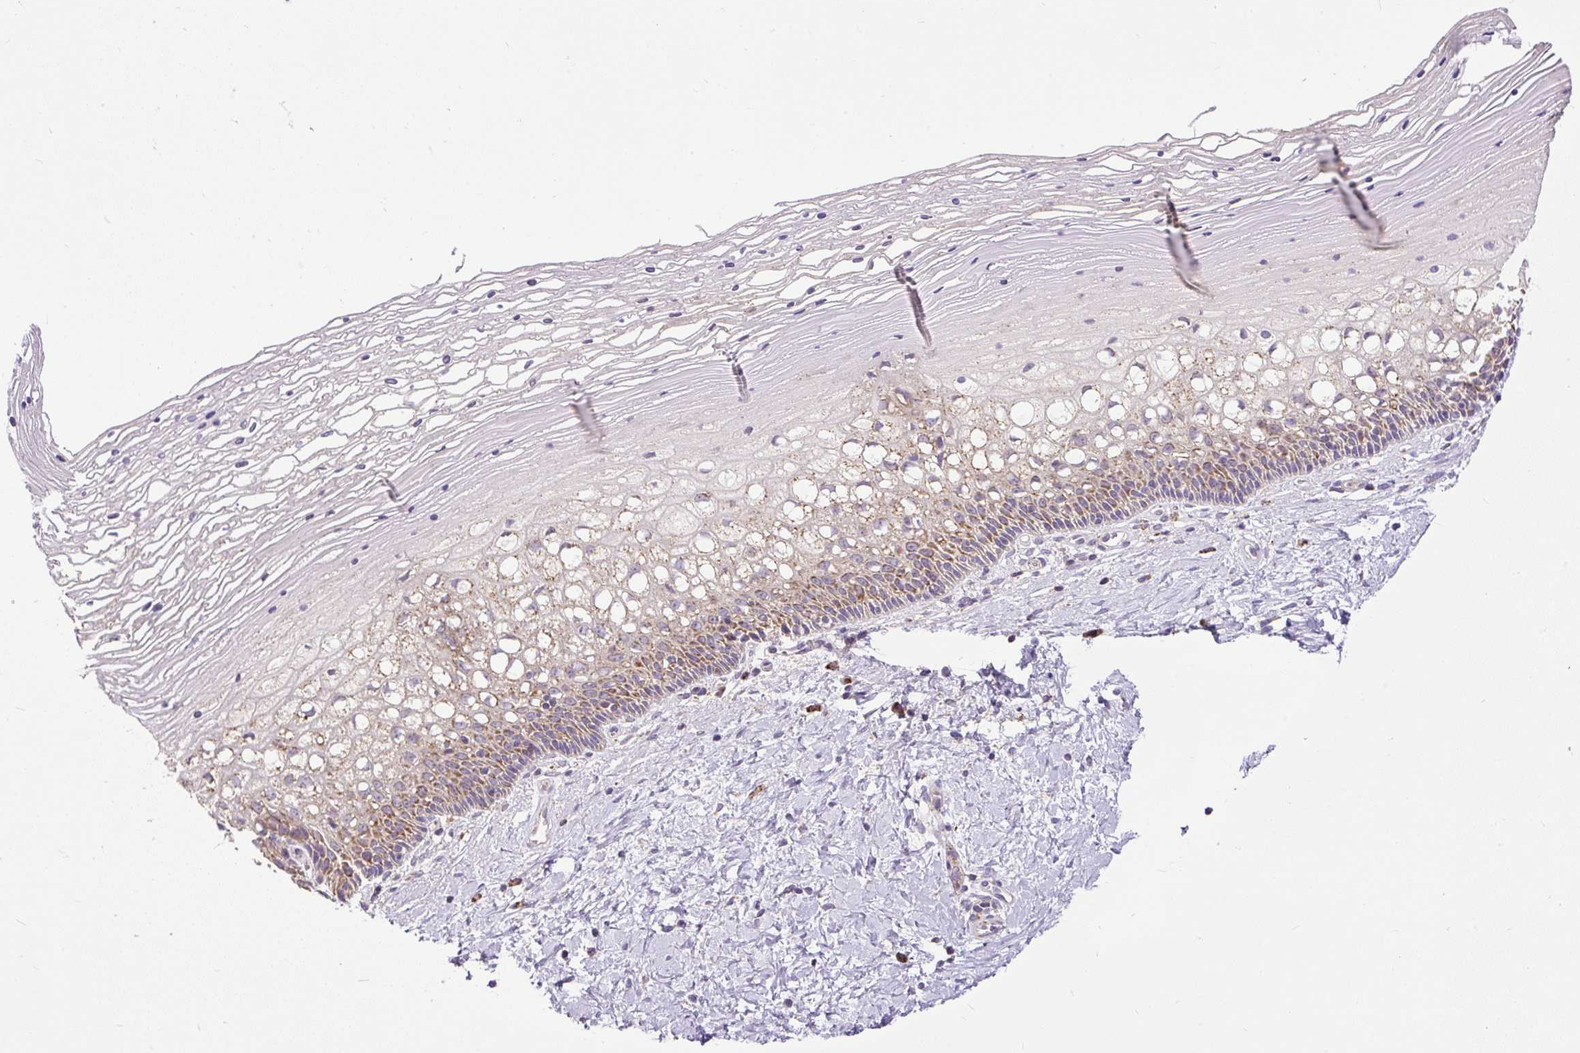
{"staining": {"intensity": "moderate", "quantity": "25%-75%", "location": "cytoplasmic/membranous"}, "tissue": "cervix", "cell_type": "Glandular cells", "image_type": "normal", "snomed": [{"axis": "morphology", "description": "Normal tissue, NOS"}, {"axis": "topography", "description": "Cervix"}], "caption": "Cervix stained for a protein demonstrates moderate cytoplasmic/membranous positivity in glandular cells. (DAB (3,3'-diaminobenzidine) = brown stain, brightfield microscopy at high magnification).", "gene": "TM2D3", "patient": {"sex": "female", "age": 36}}